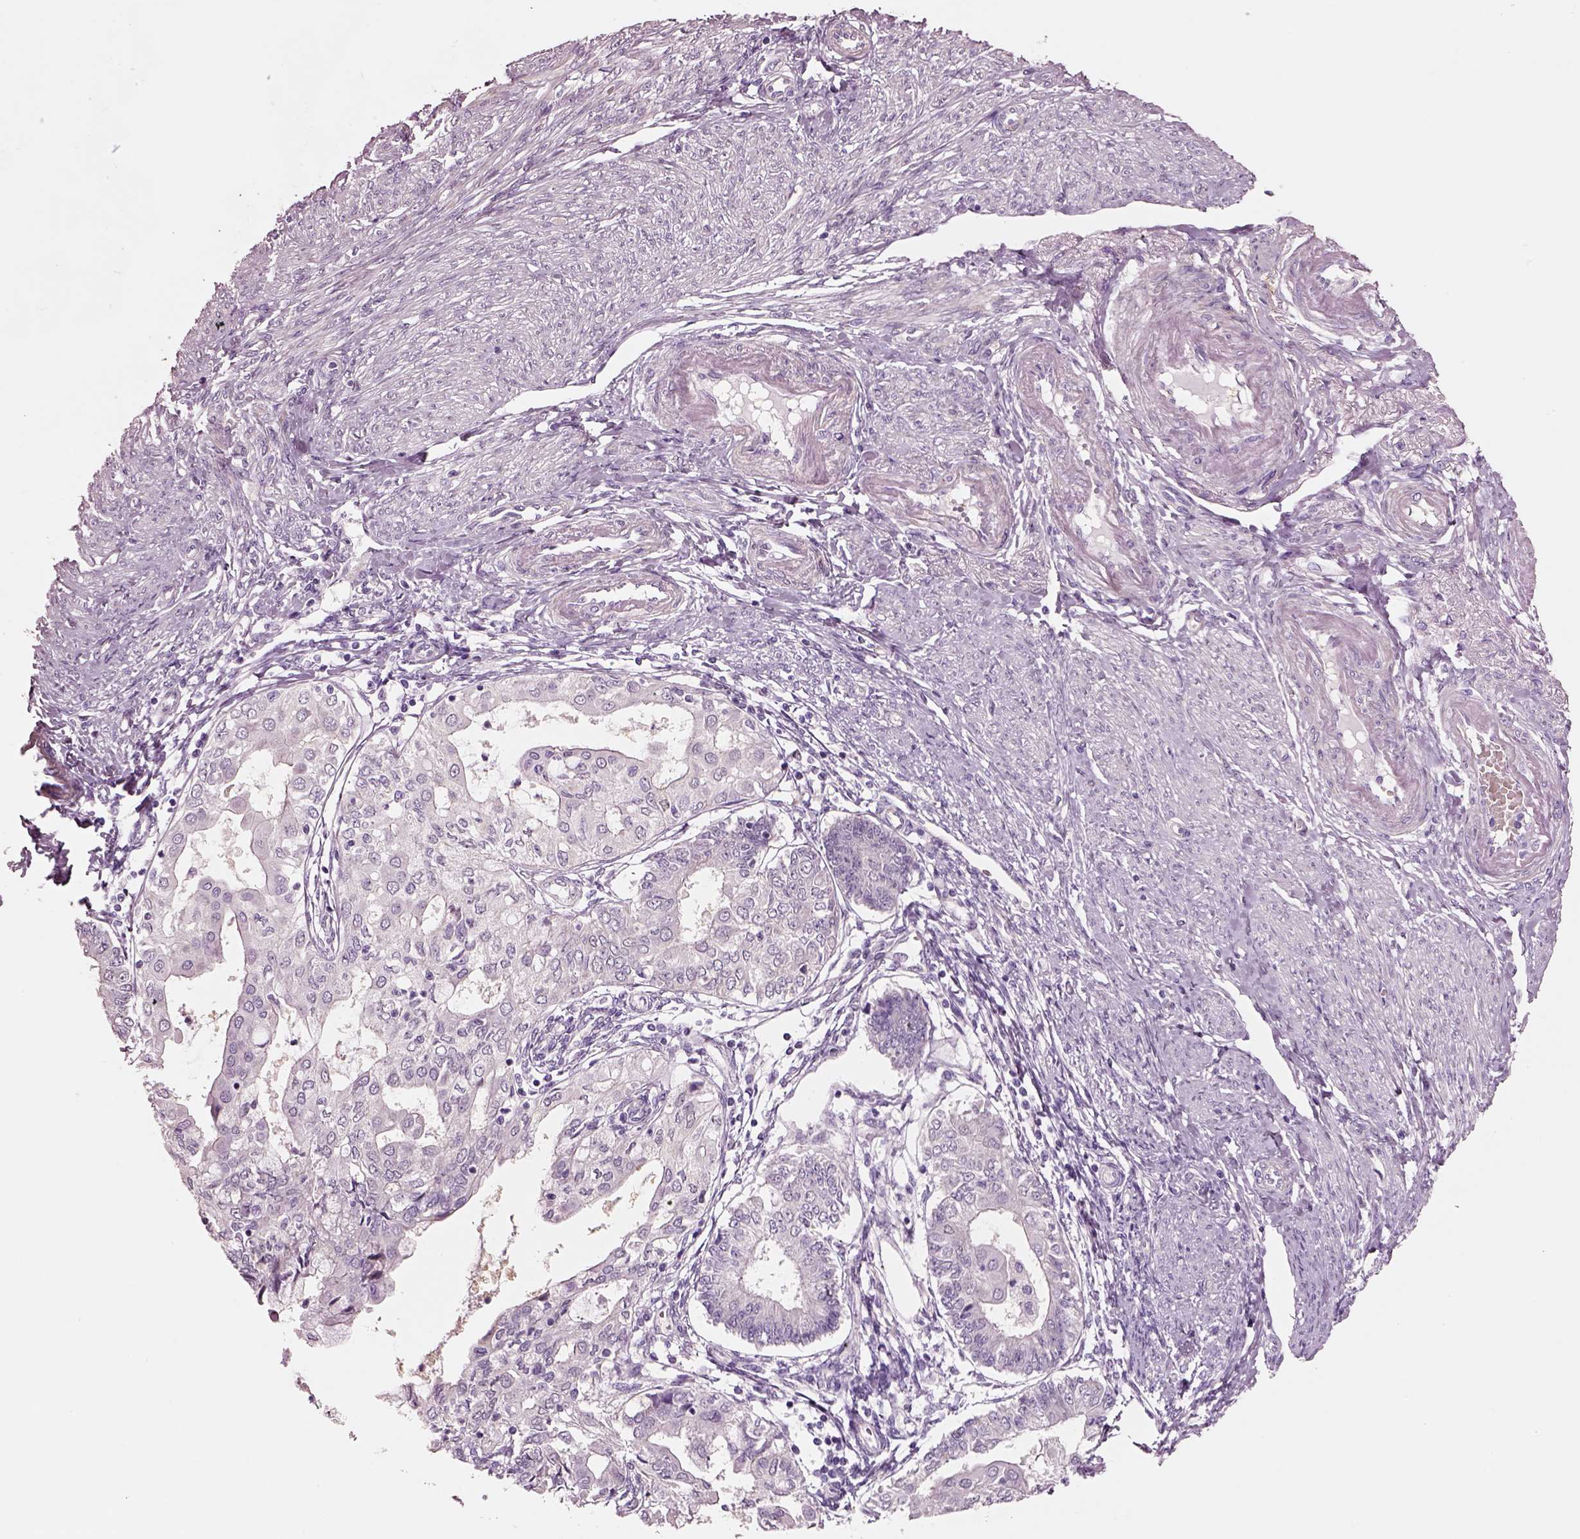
{"staining": {"intensity": "negative", "quantity": "none", "location": "none"}, "tissue": "endometrial cancer", "cell_type": "Tumor cells", "image_type": "cancer", "snomed": [{"axis": "morphology", "description": "Adenocarcinoma, NOS"}, {"axis": "topography", "description": "Endometrium"}], "caption": "DAB (3,3'-diaminobenzidine) immunohistochemical staining of human adenocarcinoma (endometrial) demonstrates no significant positivity in tumor cells.", "gene": "SCML2", "patient": {"sex": "female", "age": 68}}